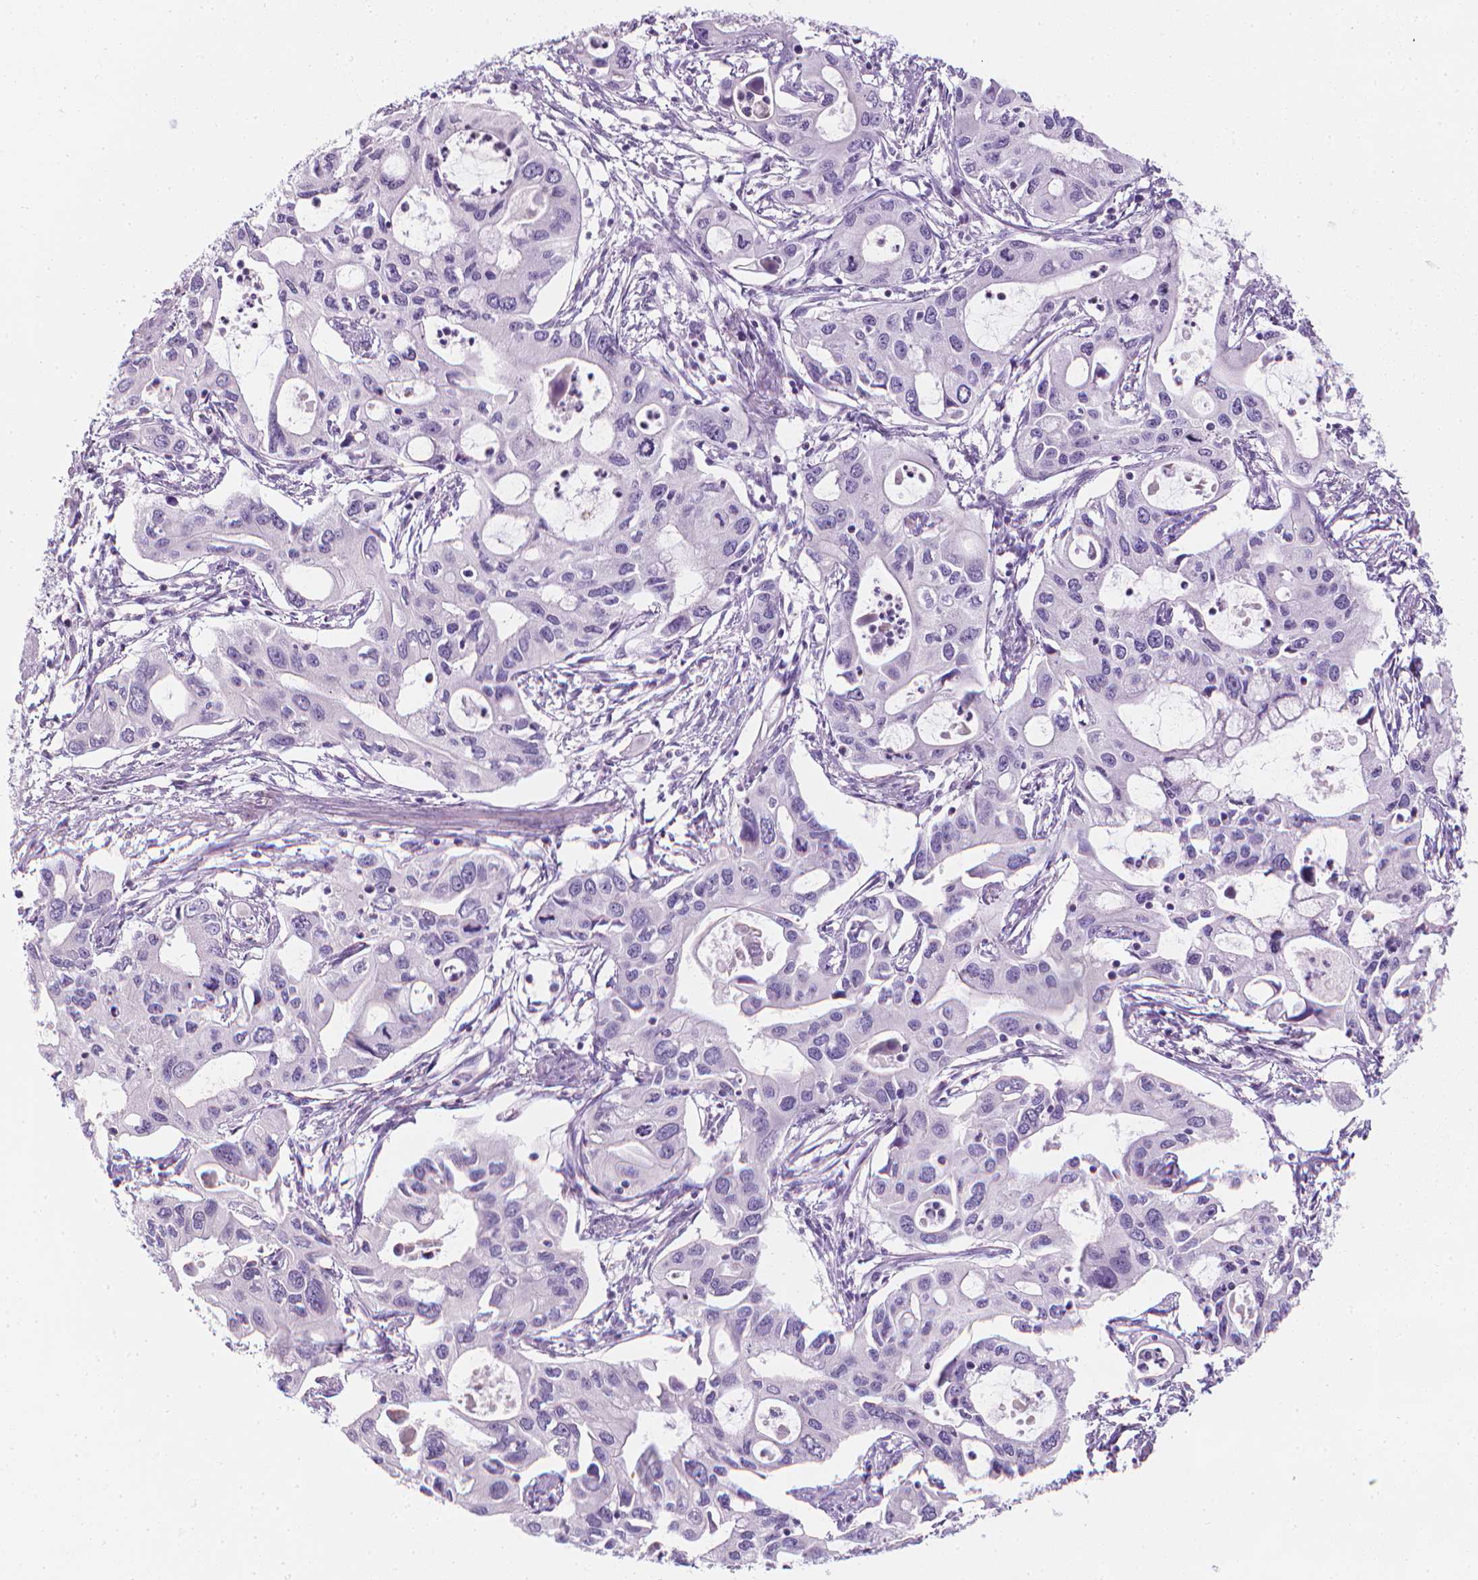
{"staining": {"intensity": "negative", "quantity": "none", "location": "none"}, "tissue": "pancreatic cancer", "cell_type": "Tumor cells", "image_type": "cancer", "snomed": [{"axis": "morphology", "description": "Adenocarcinoma, NOS"}, {"axis": "topography", "description": "Pancreas"}], "caption": "Tumor cells are negative for protein expression in human adenocarcinoma (pancreatic). The staining is performed using DAB (3,3'-diaminobenzidine) brown chromogen with nuclei counter-stained in using hematoxylin.", "gene": "DCAF8L1", "patient": {"sex": "male", "age": 60}}